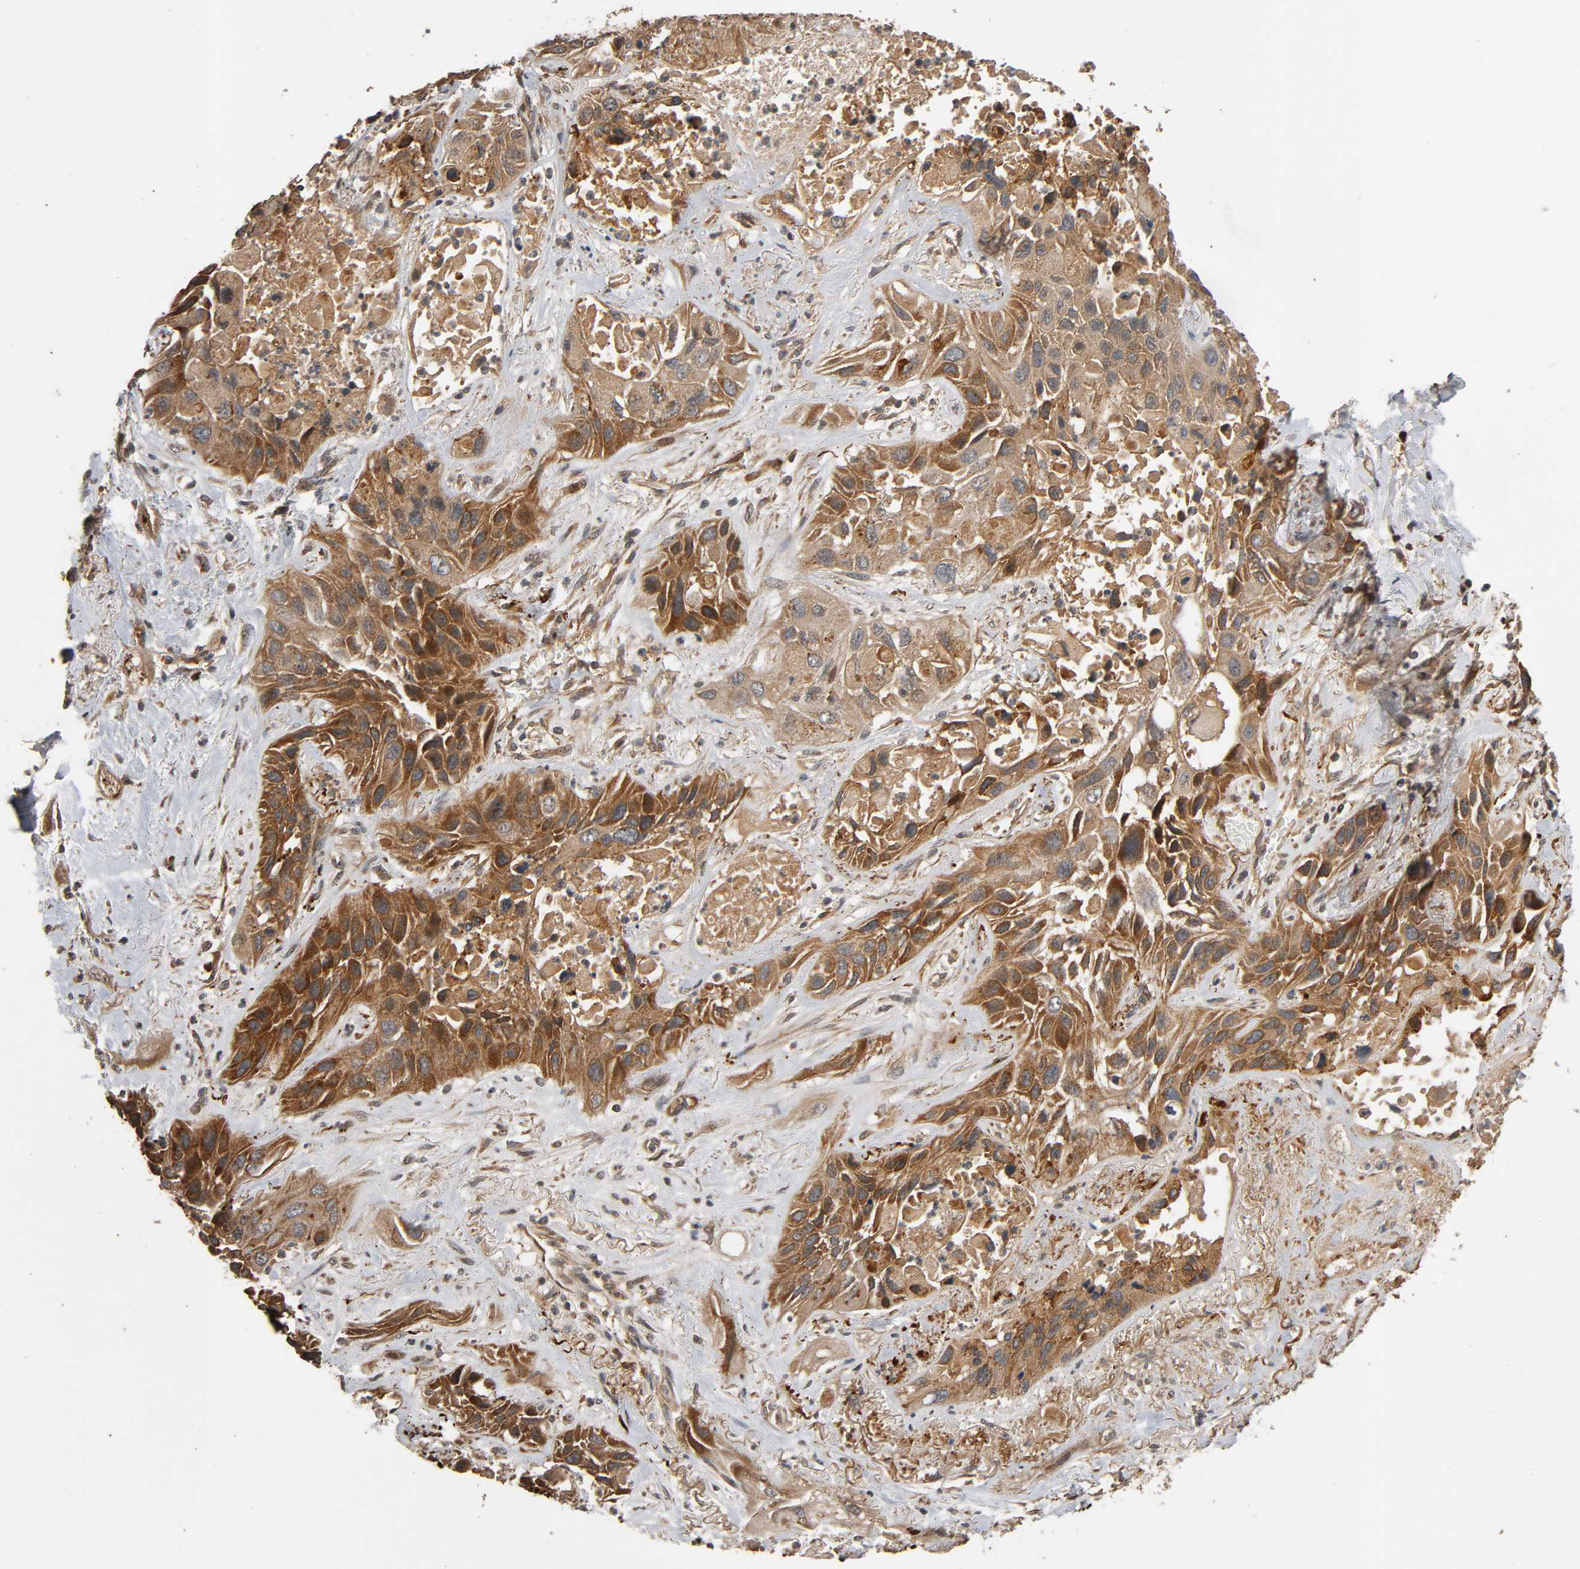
{"staining": {"intensity": "strong", "quantity": ">75%", "location": "cytoplasmic/membranous"}, "tissue": "lung cancer", "cell_type": "Tumor cells", "image_type": "cancer", "snomed": [{"axis": "morphology", "description": "Squamous cell carcinoma, NOS"}, {"axis": "topography", "description": "Lung"}], "caption": "Immunohistochemistry of human lung cancer (squamous cell carcinoma) exhibits high levels of strong cytoplasmic/membranous staining in about >75% of tumor cells.", "gene": "MAP3K8", "patient": {"sex": "female", "age": 76}}